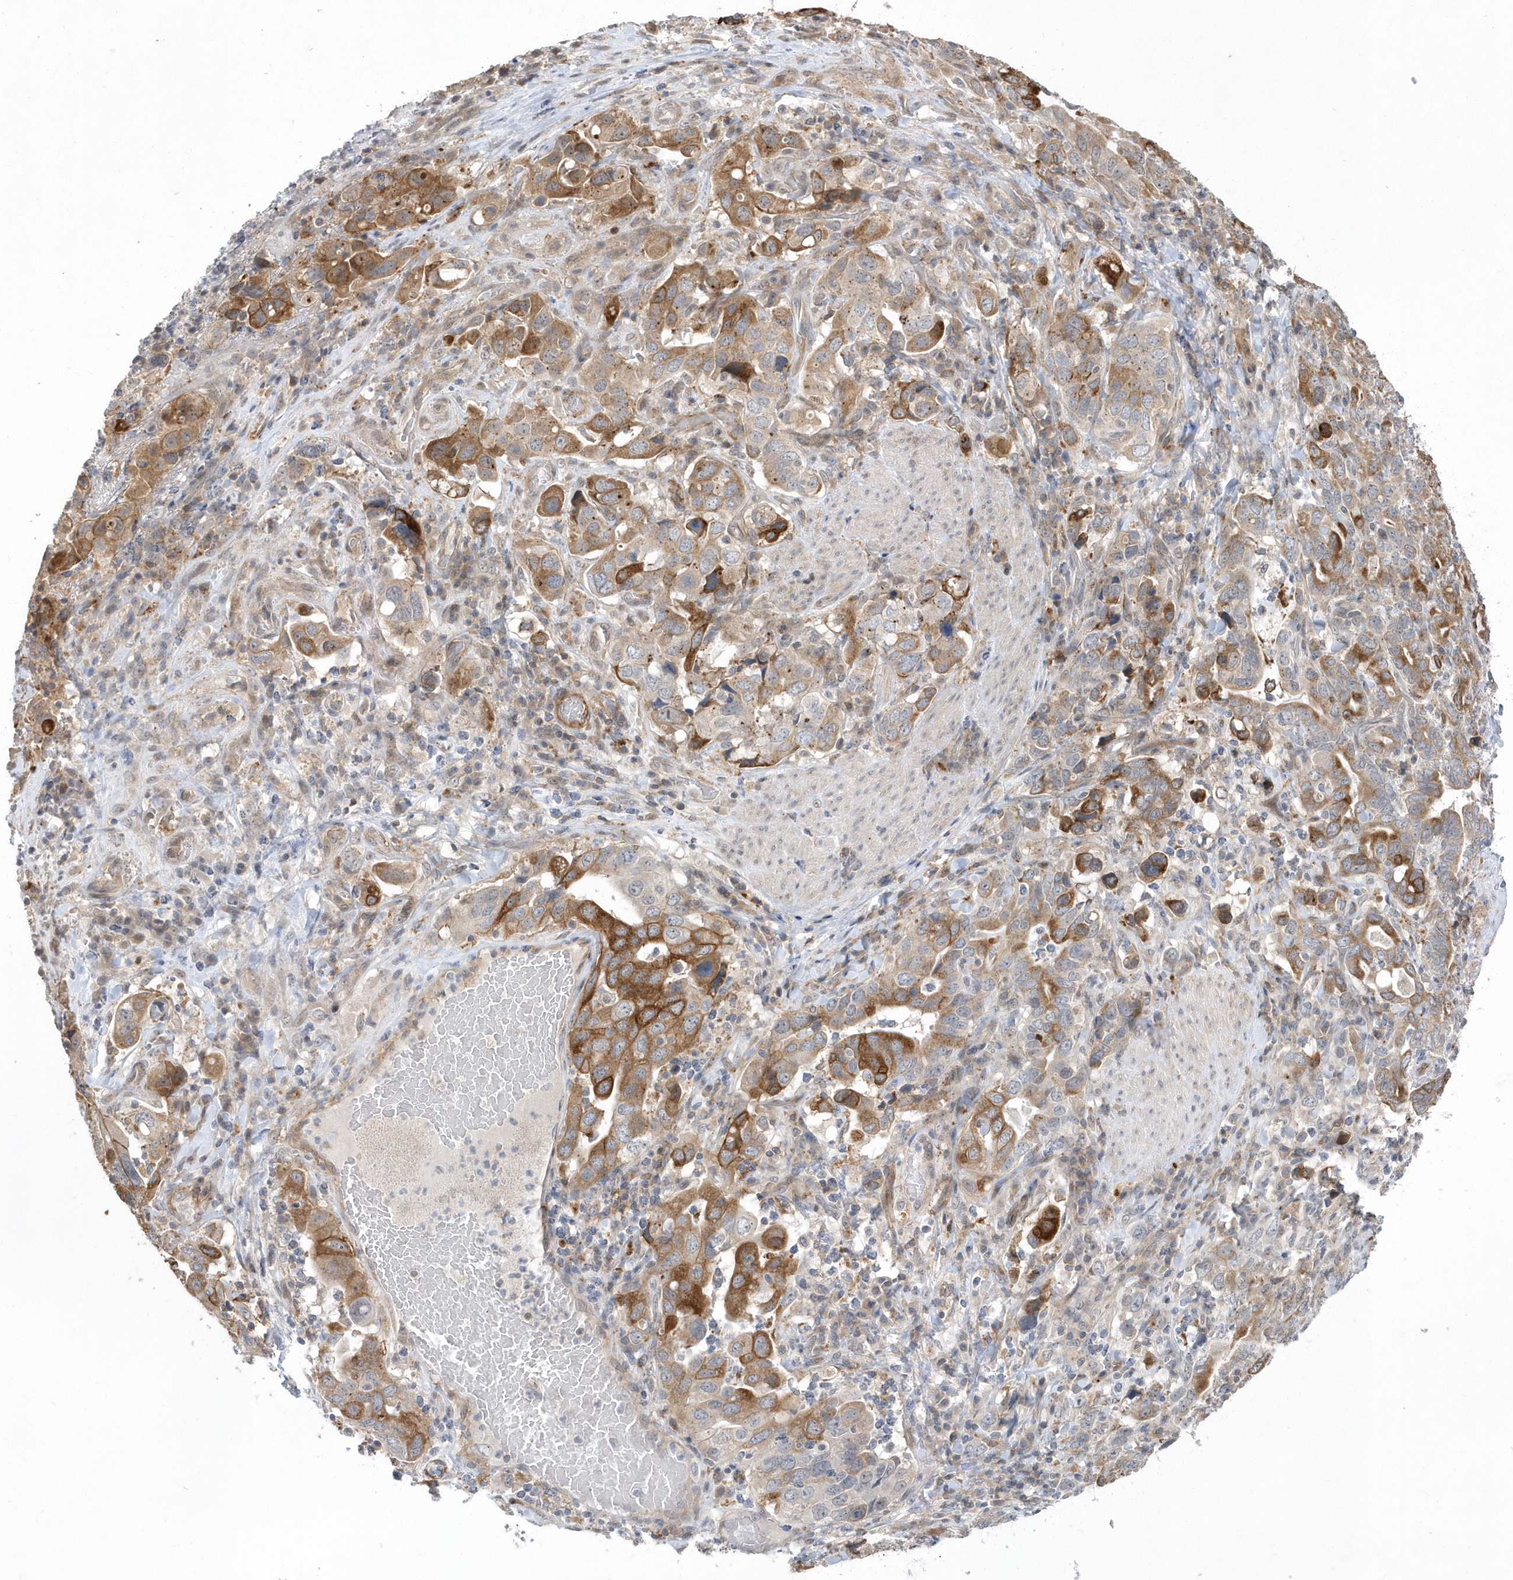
{"staining": {"intensity": "moderate", "quantity": "25%-75%", "location": "cytoplasmic/membranous"}, "tissue": "stomach cancer", "cell_type": "Tumor cells", "image_type": "cancer", "snomed": [{"axis": "morphology", "description": "Adenocarcinoma, NOS"}, {"axis": "topography", "description": "Stomach, upper"}], "caption": "This histopathology image displays immunohistochemistry (IHC) staining of human stomach cancer (adenocarcinoma), with medium moderate cytoplasmic/membranous staining in about 25%-75% of tumor cells.", "gene": "CRIP3", "patient": {"sex": "male", "age": 62}}